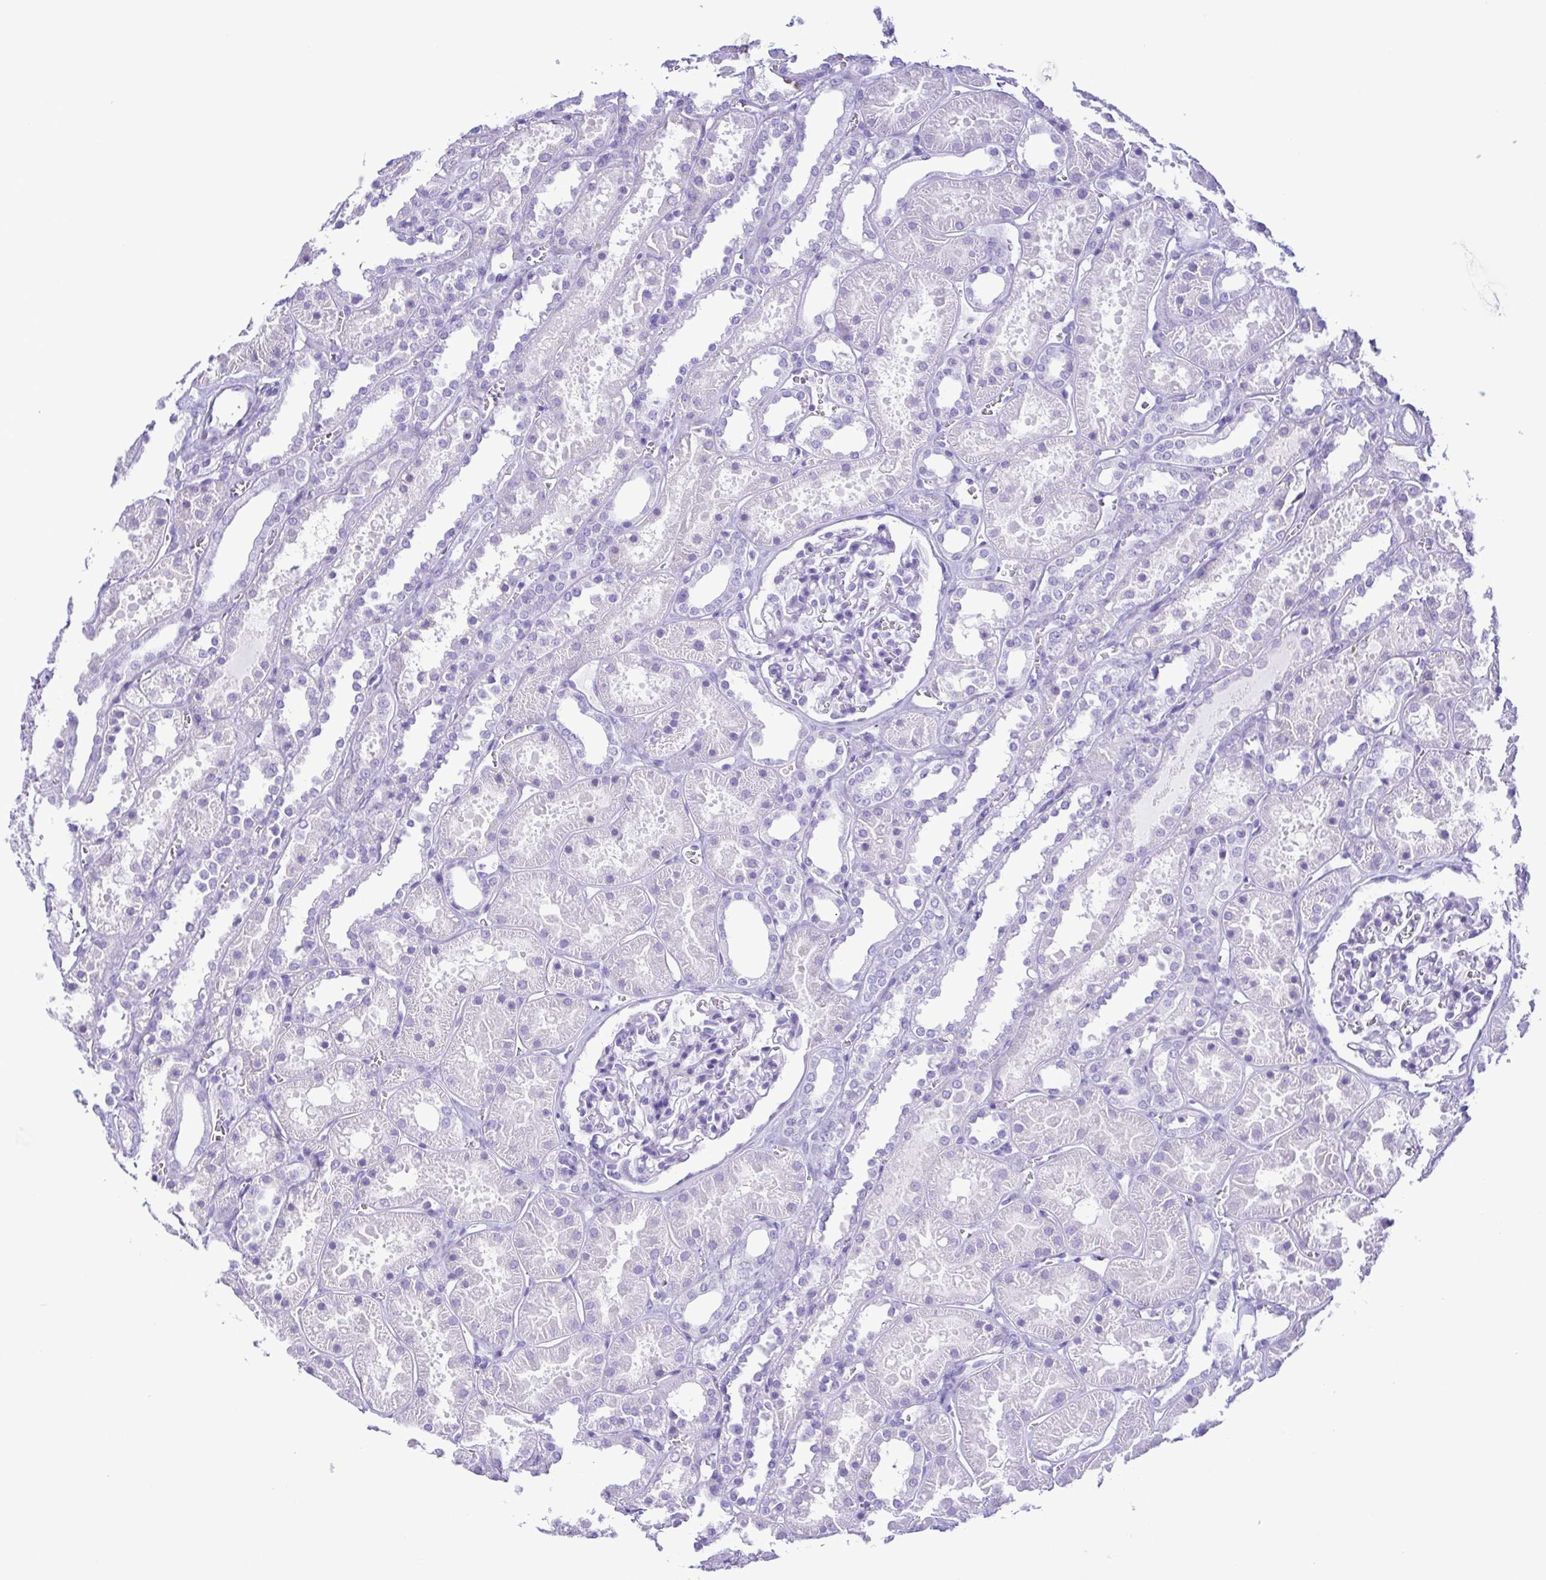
{"staining": {"intensity": "negative", "quantity": "none", "location": "none"}, "tissue": "kidney", "cell_type": "Cells in glomeruli", "image_type": "normal", "snomed": [{"axis": "morphology", "description": "Normal tissue, NOS"}, {"axis": "topography", "description": "Kidney"}], "caption": "Immunohistochemistry (IHC) of unremarkable kidney reveals no staining in cells in glomeruli.", "gene": "CASP14", "patient": {"sex": "female", "age": 41}}